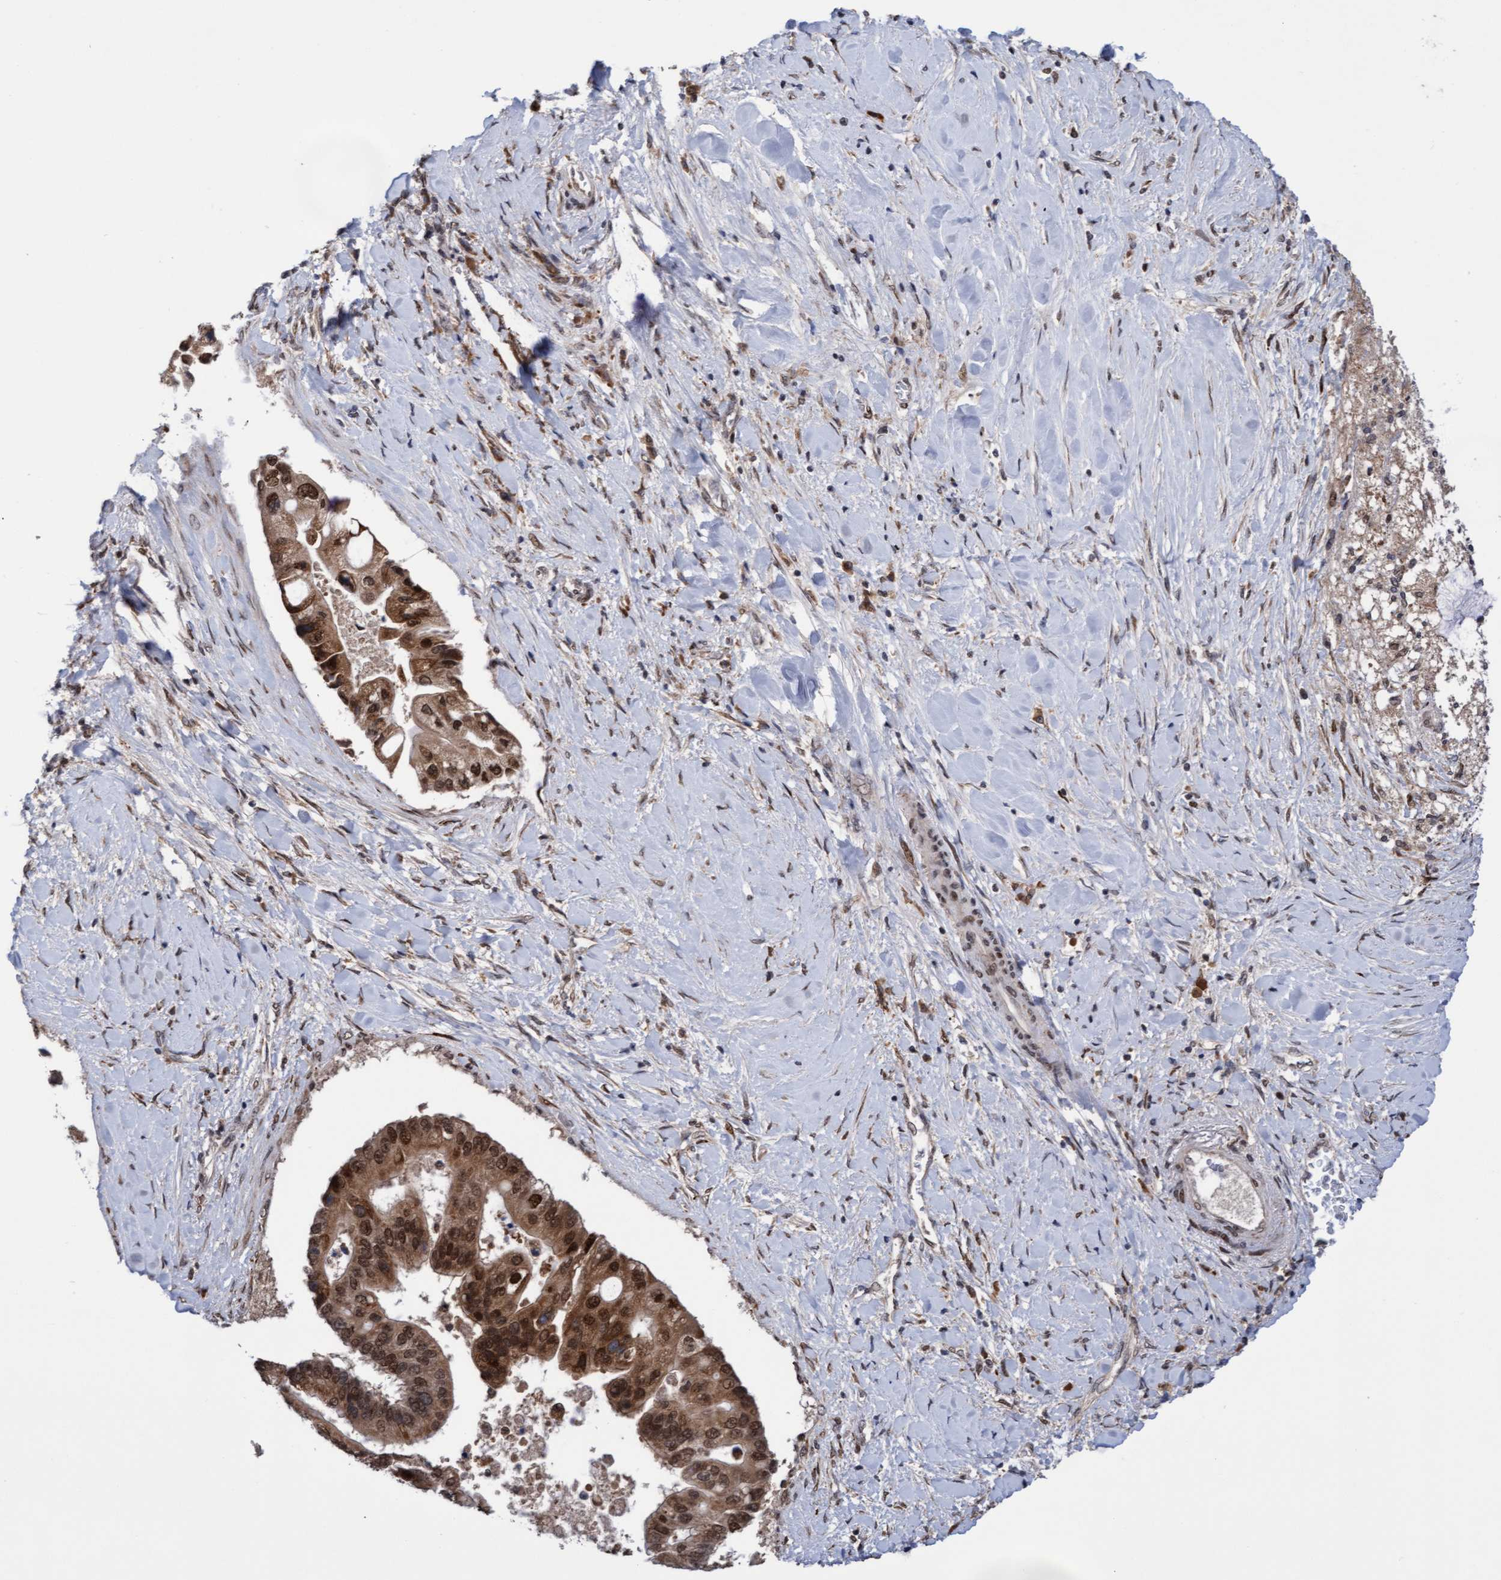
{"staining": {"intensity": "strong", "quantity": ">75%", "location": "cytoplasmic/membranous,nuclear"}, "tissue": "liver cancer", "cell_type": "Tumor cells", "image_type": "cancer", "snomed": [{"axis": "morphology", "description": "Cholangiocarcinoma"}, {"axis": "topography", "description": "Liver"}], "caption": "Protein staining of liver cancer (cholangiocarcinoma) tissue demonstrates strong cytoplasmic/membranous and nuclear staining in about >75% of tumor cells. (Stains: DAB in brown, nuclei in blue, Microscopy: brightfield microscopy at high magnification).", "gene": "TANC2", "patient": {"sex": "male", "age": 50}}